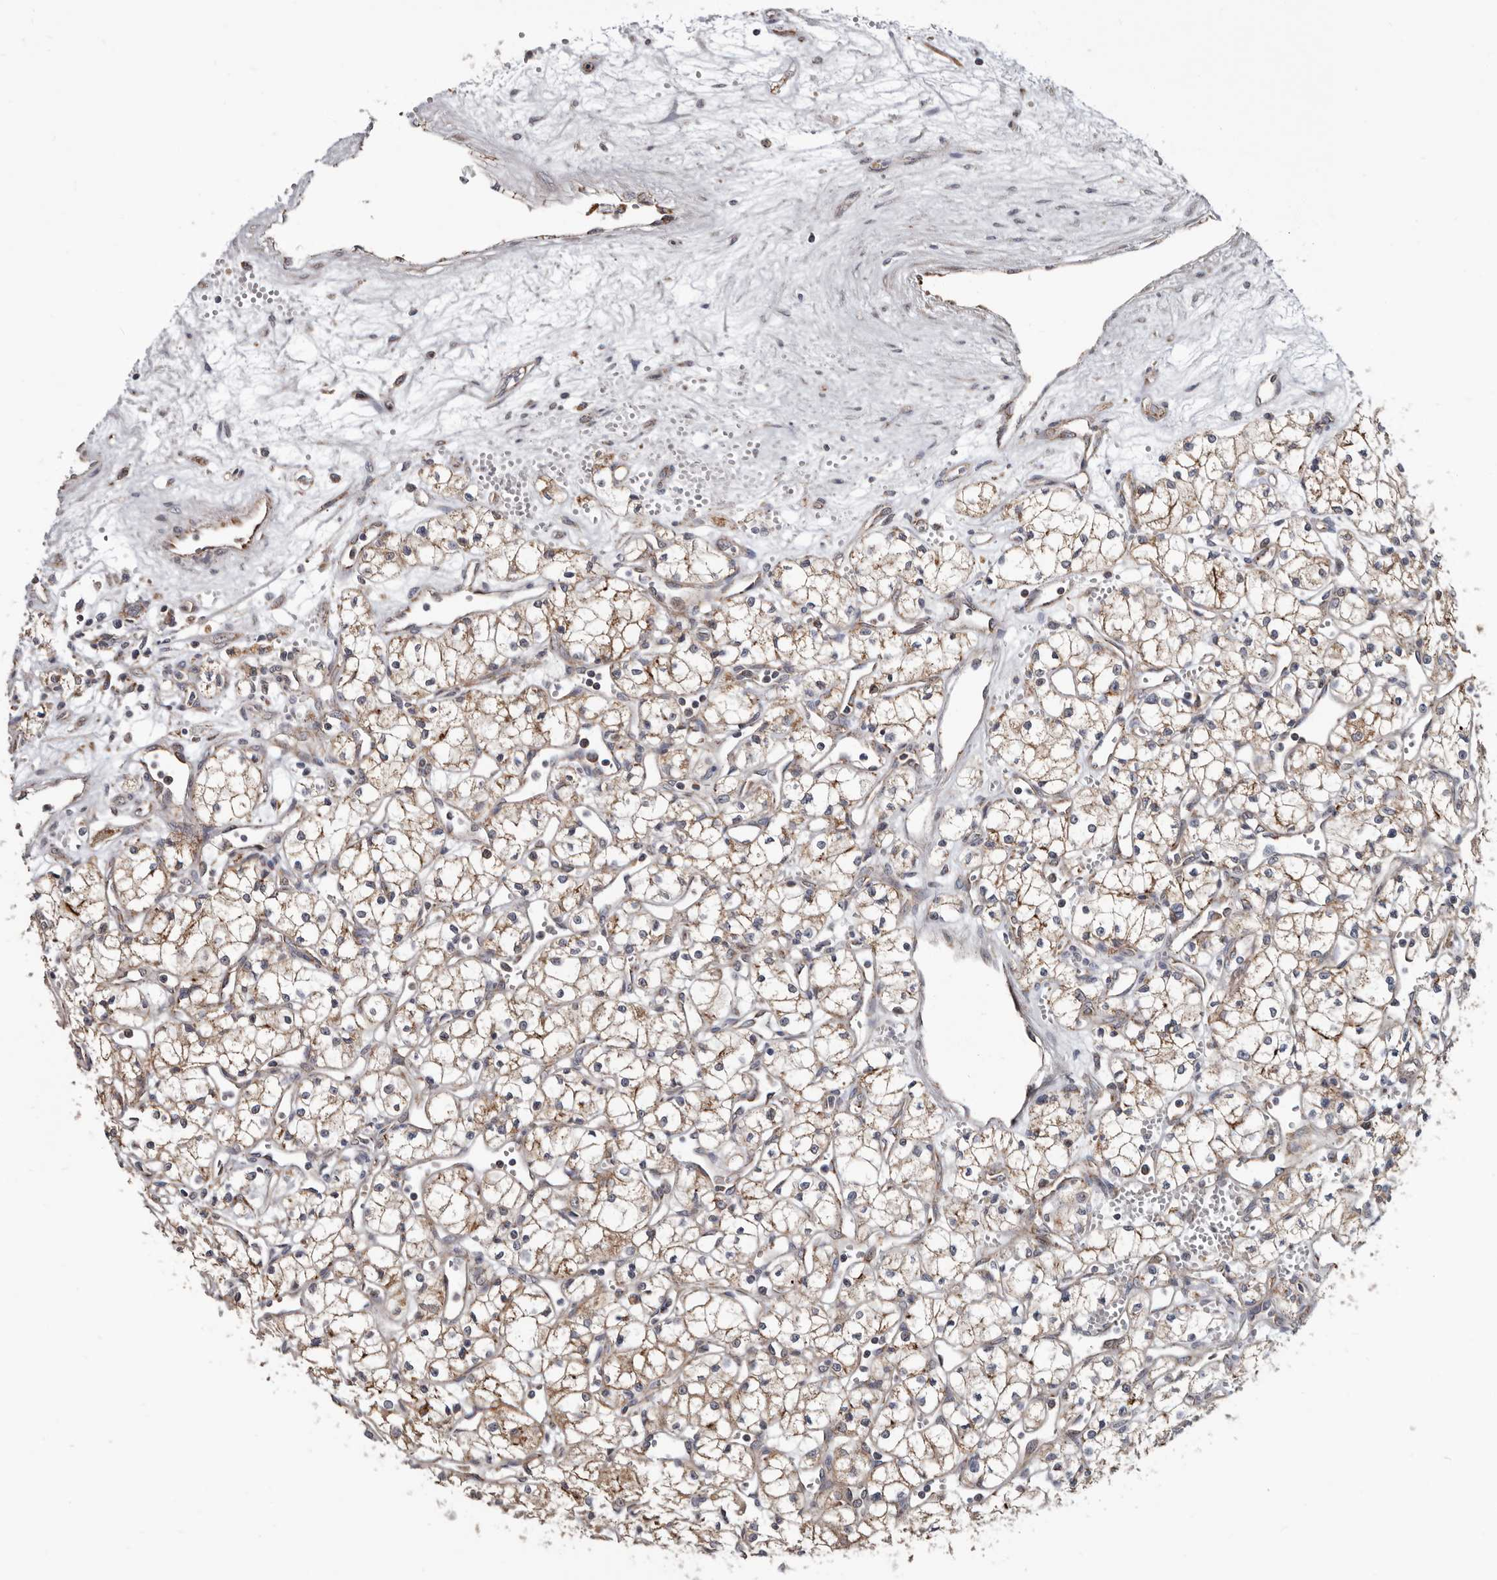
{"staining": {"intensity": "weak", "quantity": ">75%", "location": "cytoplasmic/membranous"}, "tissue": "renal cancer", "cell_type": "Tumor cells", "image_type": "cancer", "snomed": [{"axis": "morphology", "description": "Adenocarcinoma, NOS"}, {"axis": "topography", "description": "Kidney"}], "caption": "Immunohistochemistry image of renal cancer (adenocarcinoma) stained for a protein (brown), which exhibits low levels of weak cytoplasmic/membranous expression in approximately >75% of tumor cells.", "gene": "MRPL18", "patient": {"sex": "male", "age": 59}}